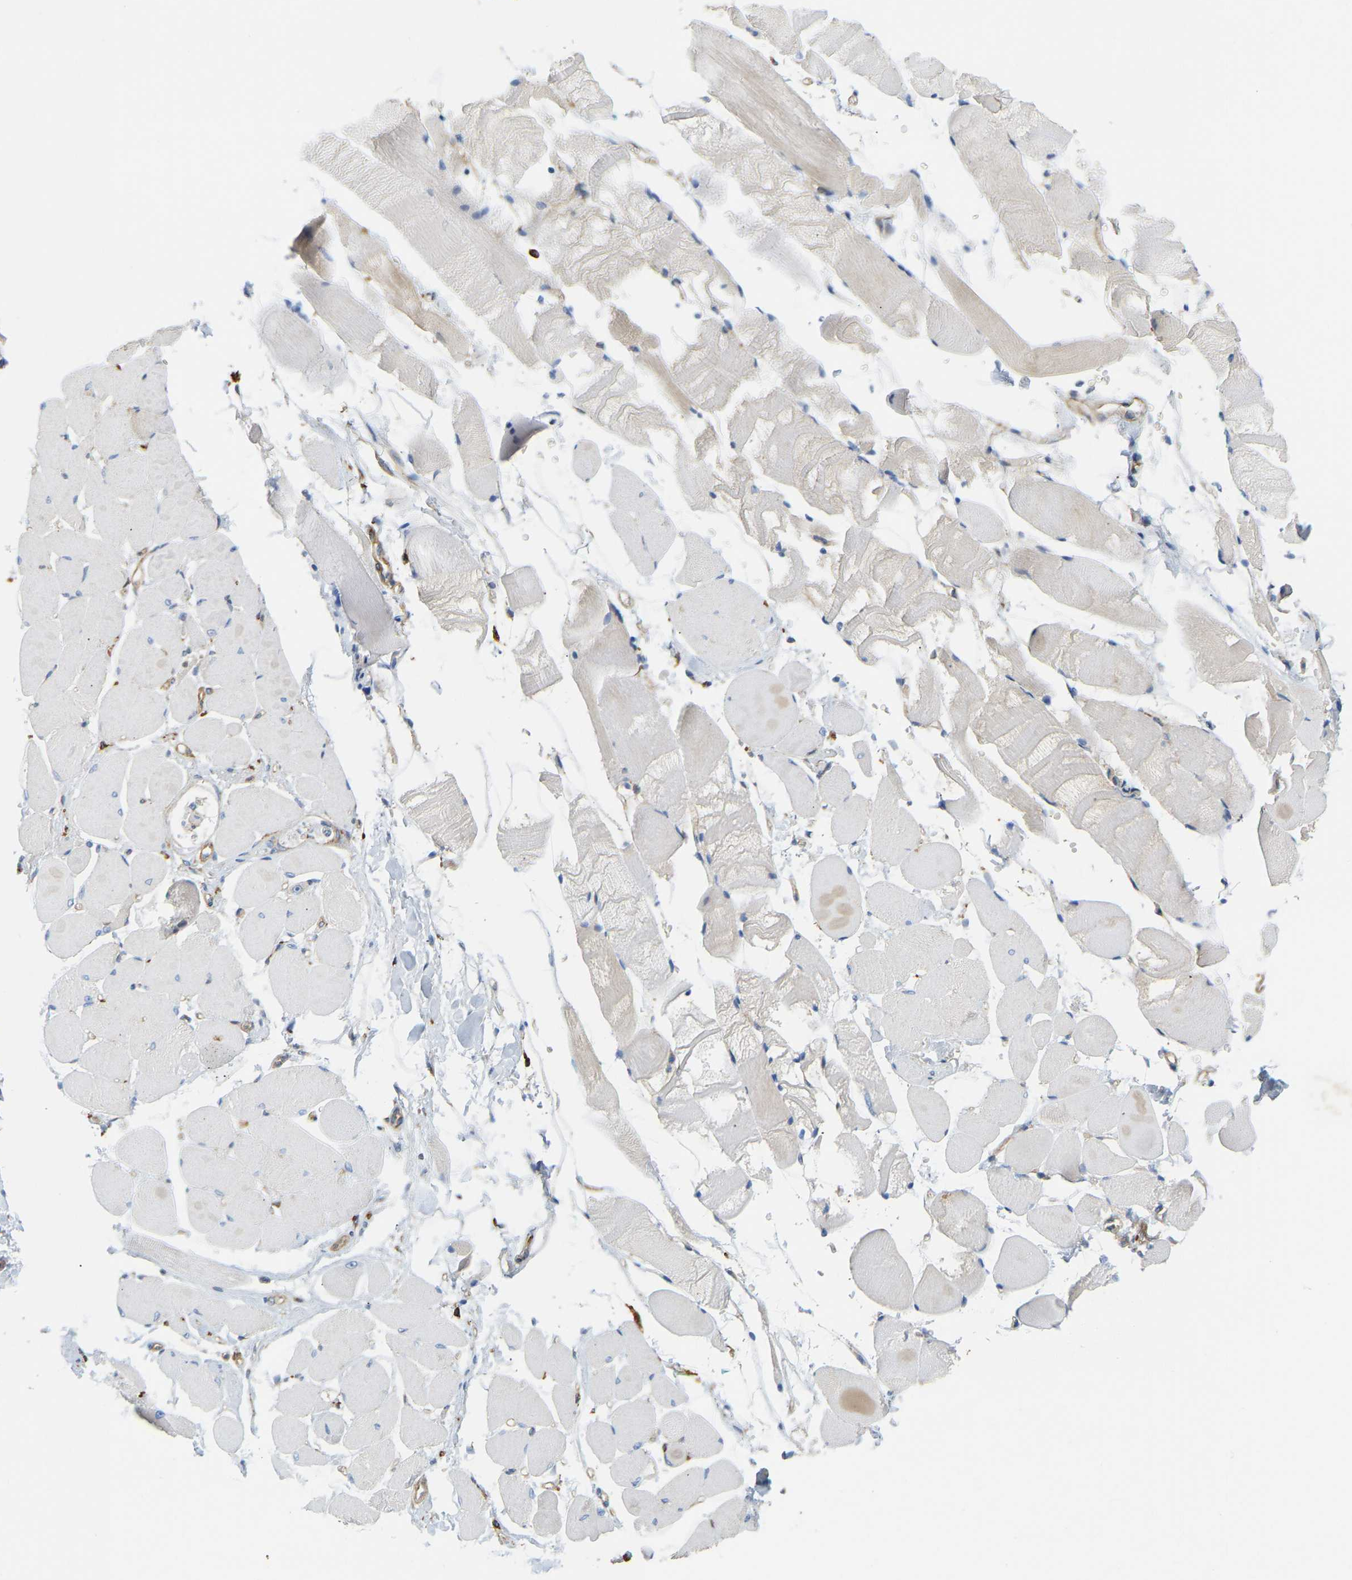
{"staining": {"intensity": "negative", "quantity": "none", "location": "none"}, "tissue": "skeletal muscle", "cell_type": "Myocytes", "image_type": "normal", "snomed": [{"axis": "morphology", "description": "Normal tissue, NOS"}, {"axis": "topography", "description": "Skeletal muscle"}, {"axis": "topography", "description": "Peripheral nerve tissue"}], "caption": "Skeletal muscle stained for a protein using IHC displays no expression myocytes.", "gene": "PICALM", "patient": {"sex": "female", "age": 84}}